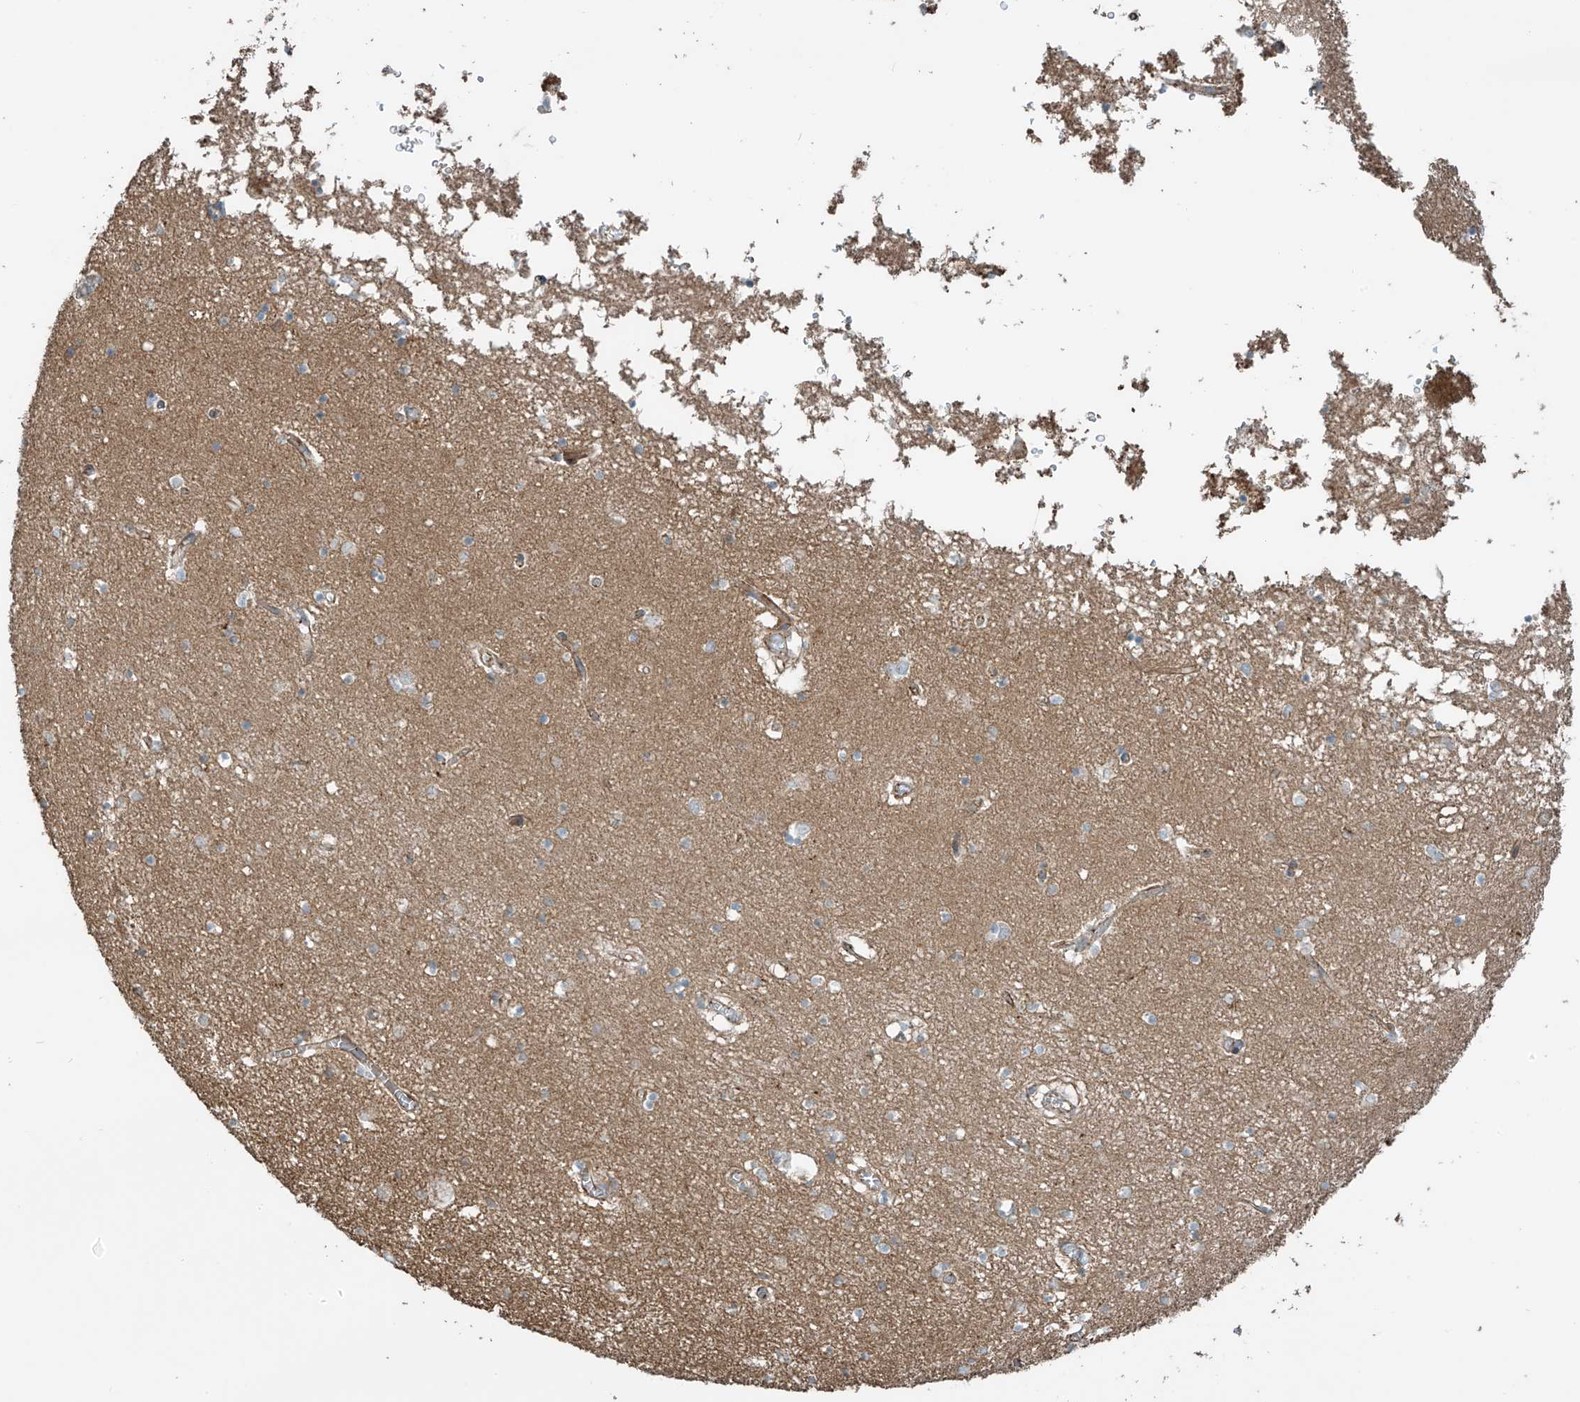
{"staining": {"intensity": "weak", "quantity": "25%-75%", "location": "cytoplasmic/membranous"}, "tissue": "hippocampus", "cell_type": "Glial cells", "image_type": "normal", "snomed": [{"axis": "morphology", "description": "Normal tissue, NOS"}, {"axis": "topography", "description": "Hippocampus"}], "caption": "About 25%-75% of glial cells in benign hippocampus demonstrate weak cytoplasmic/membranous protein positivity as visualized by brown immunohistochemical staining.", "gene": "SLC9A2", "patient": {"sex": "male", "age": 70}}